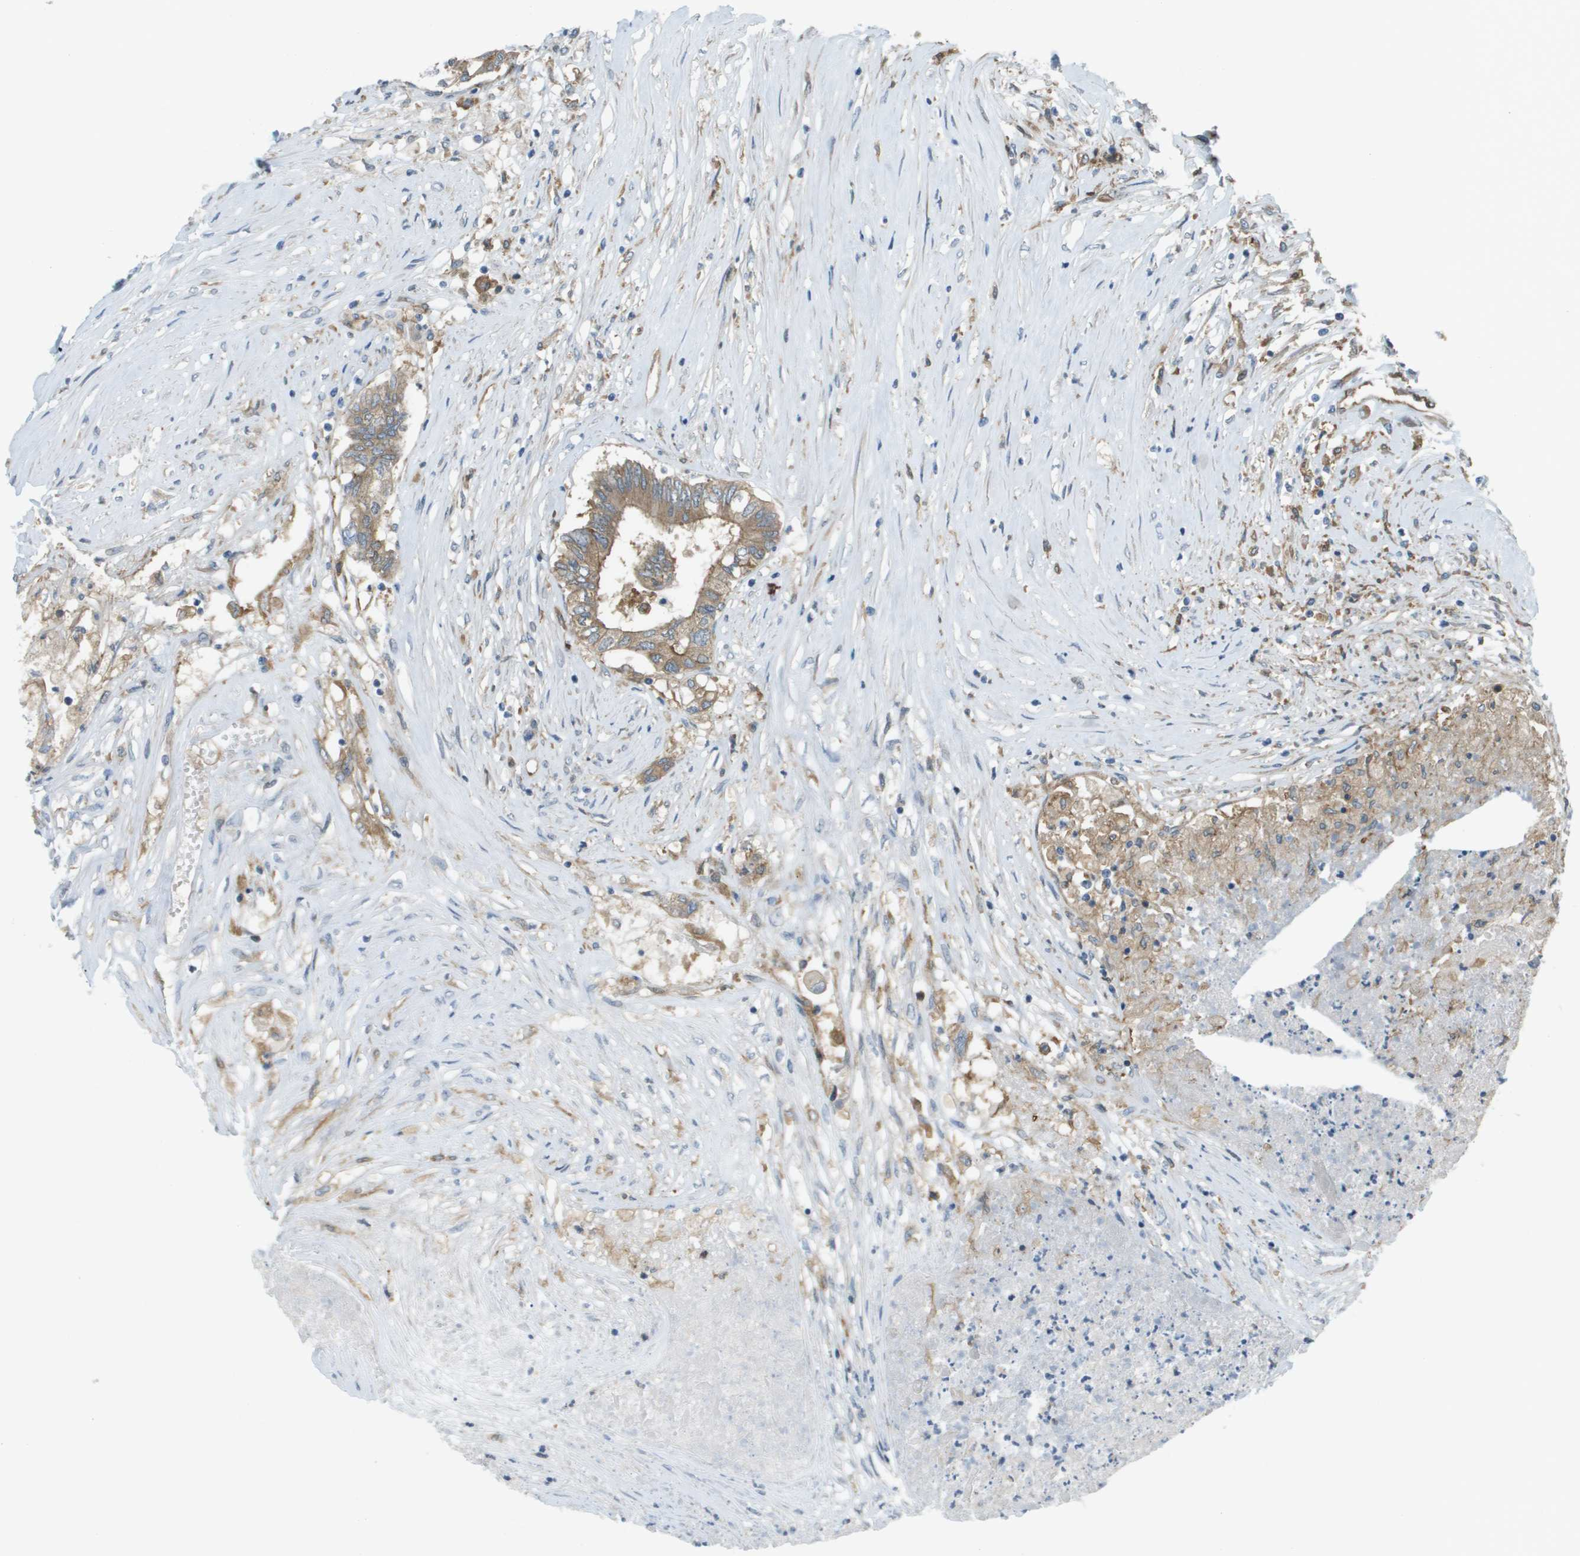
{"staining": {"intensity": "moderate", "quantity": ">75%", "location": "cytoplasmic/membranous"}, "tissue": "colorectal cancer", "cell_type": "Tumor cells", "image_type": "cancer", "snomed": [{"axis": "morphology", "description": "Adenocarcinoma, NOS"}, {"axis": "topography", "description": "Rectum"}], "caption": "High-magnification brightfield microscopy of colorectal cancer (adenocarcinoma) stained with DAB (brown) and counterstained with hematoxylin (blue). tumor cells exhibit moderate cytoplasmic/membranous positivity is appreciated in about>75% of cells. The protein is shown in brown color, while the nuclei are stained blue.", "gene": "CORO1B", "patient": {"sex": "male", "age": 63}}